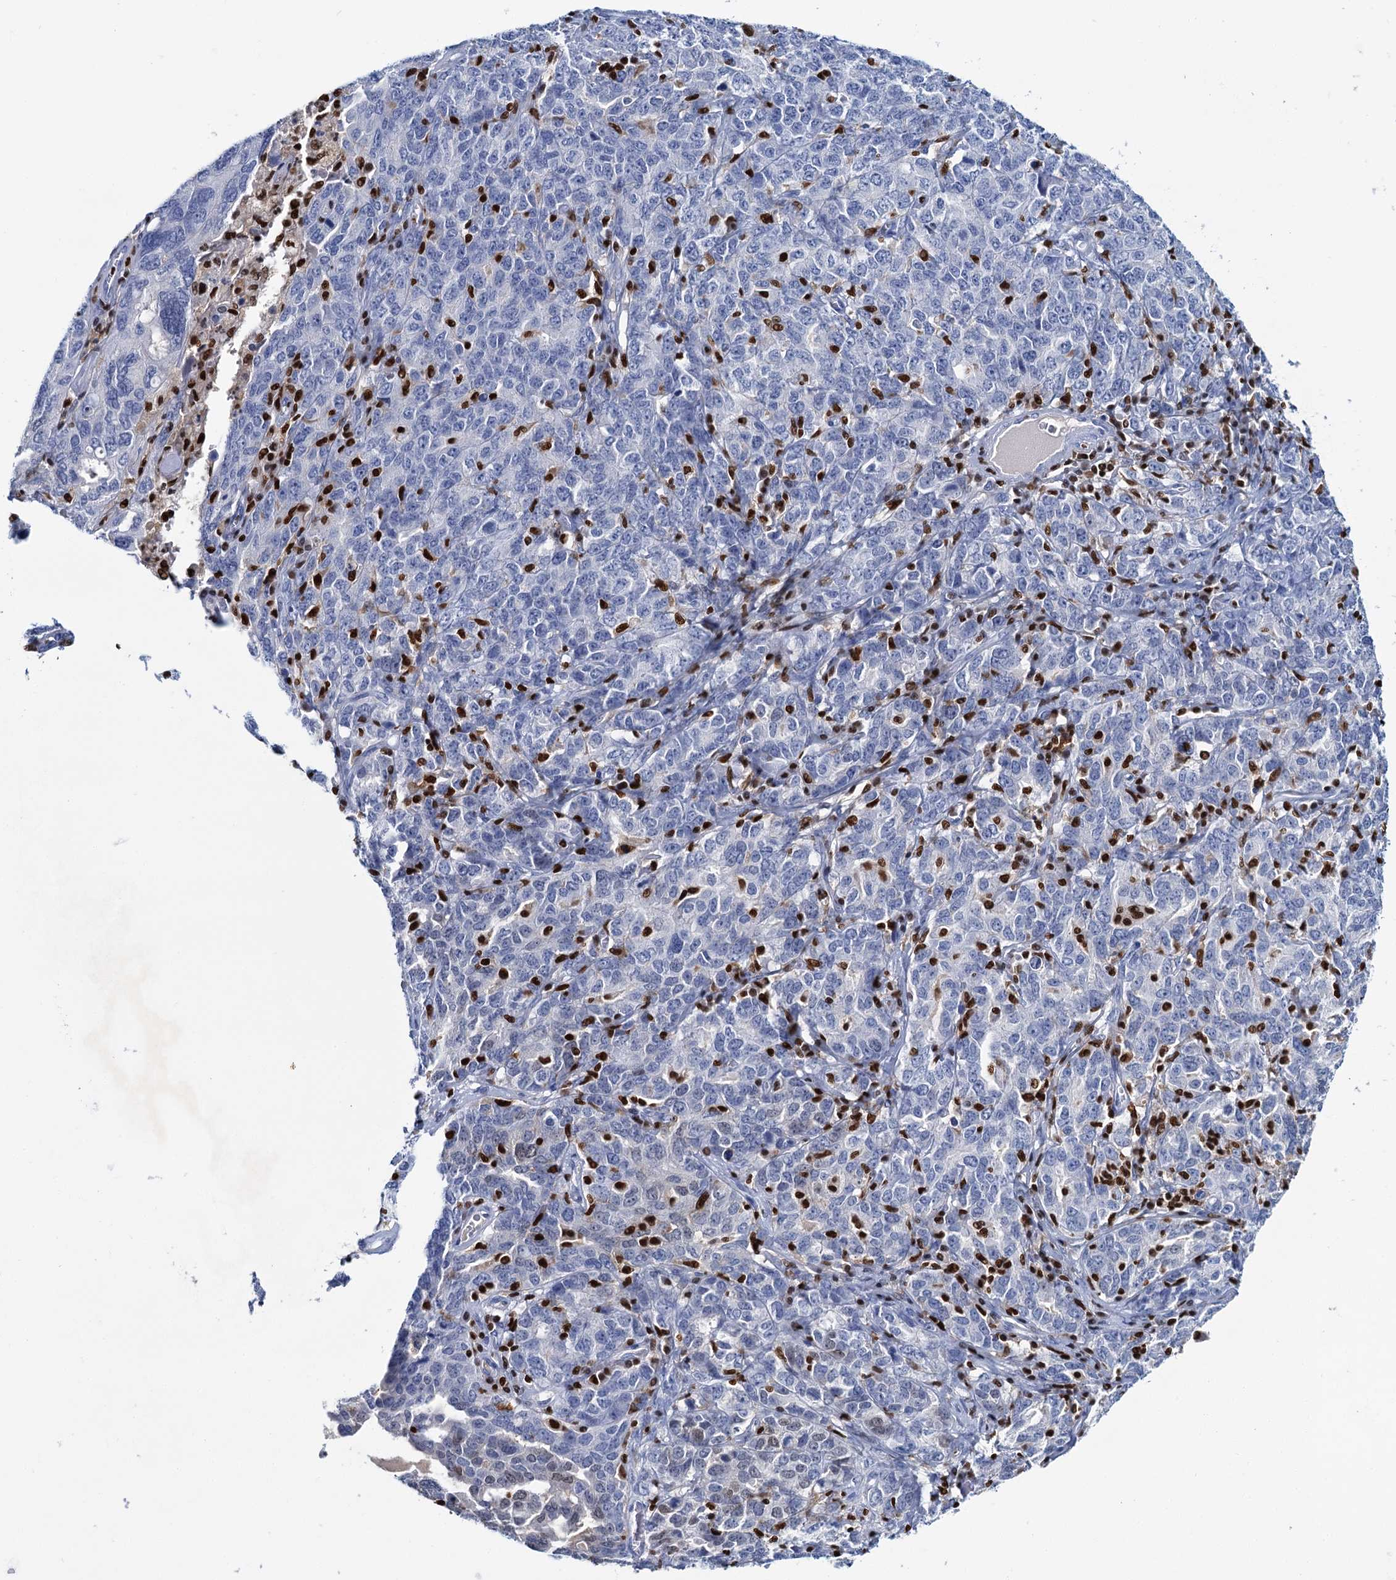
{"staining": {"intensity": "negative", "quantity": "none", "location": "none"}, "tissue": "ovarian cancer", "cell_type": "Tumor cells", "image_type": "cancer", "snomed": [{"axis": "morphology", "description": "Carcinoma, endometroid"}, {"axis": "topography", "description": "Ovary"}], "caption": "DAB immunohistochemical staining of ovarian cancer exhibits no significant expression in tumor cells. The staining was performed using DAB (3,3'-diaminobenzidine) to visualize the protein expression in brown, while the nuclei were stained in blue with hematoxylin (Magnification: 20x).", "gene": "CELF2", "patient": {"sex": "female", "age": 62}}